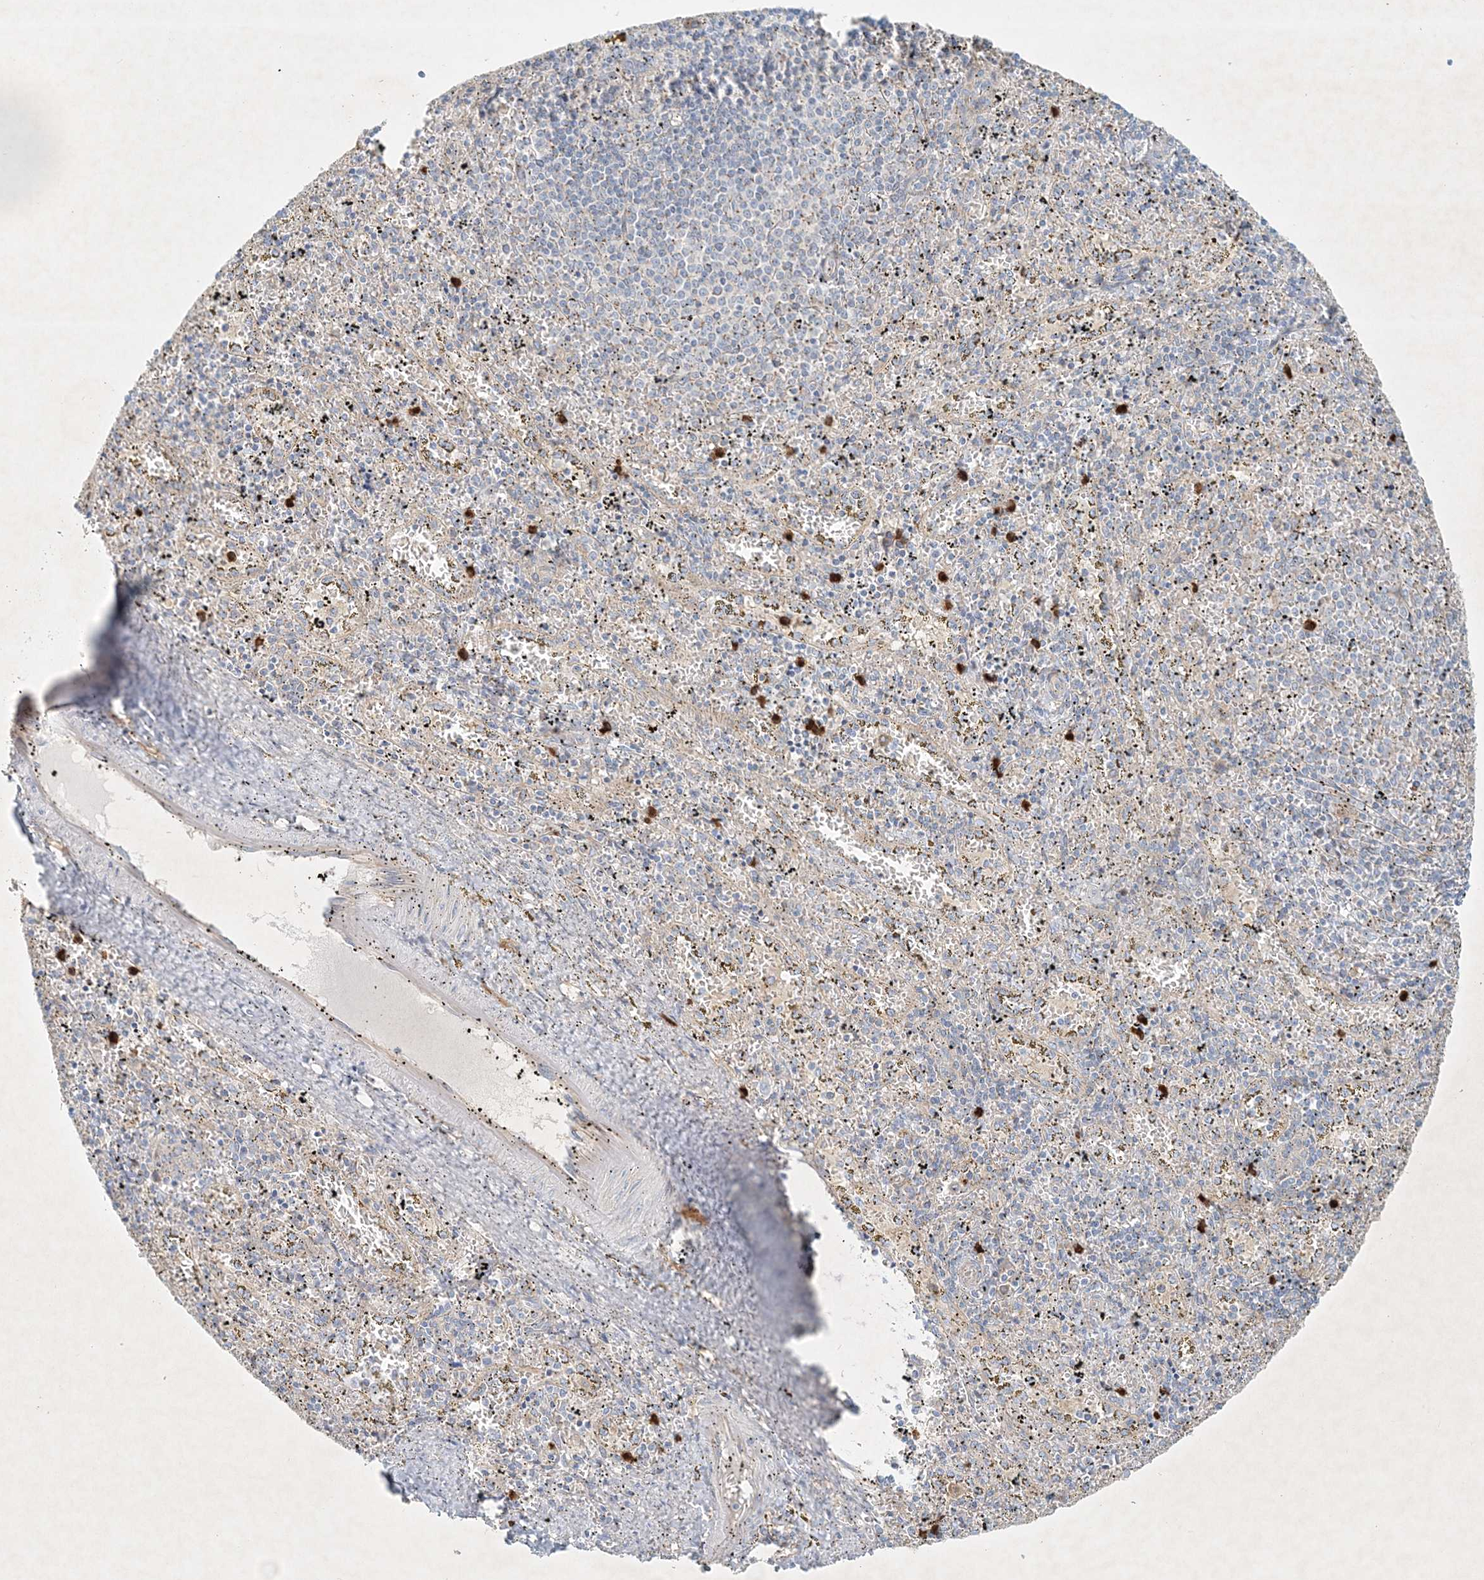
{"staining": {"intensity": "moderate", "quantity": "<25%", "location": "cytoplasmic/membranous"}, "tissue": "spleen", "cell_type": "Cells in red pulp", "image_type": "normal", "snomed": [{"axis": "morphology", "description": "Normal tissue, NOS"}, {"axis": "topography", "description": "Spleen"}], "caption": "Cells in red pulp demonstrate low levels of moderate cytoplasmic/membranous positivity in approximately <25% of cells in unremarkable human spleen. The protein of interest is shown in brown color, while the nuclei are stained blue.", "gene": "STK11IP", "patient": {"sex": "male", "age": 11}}